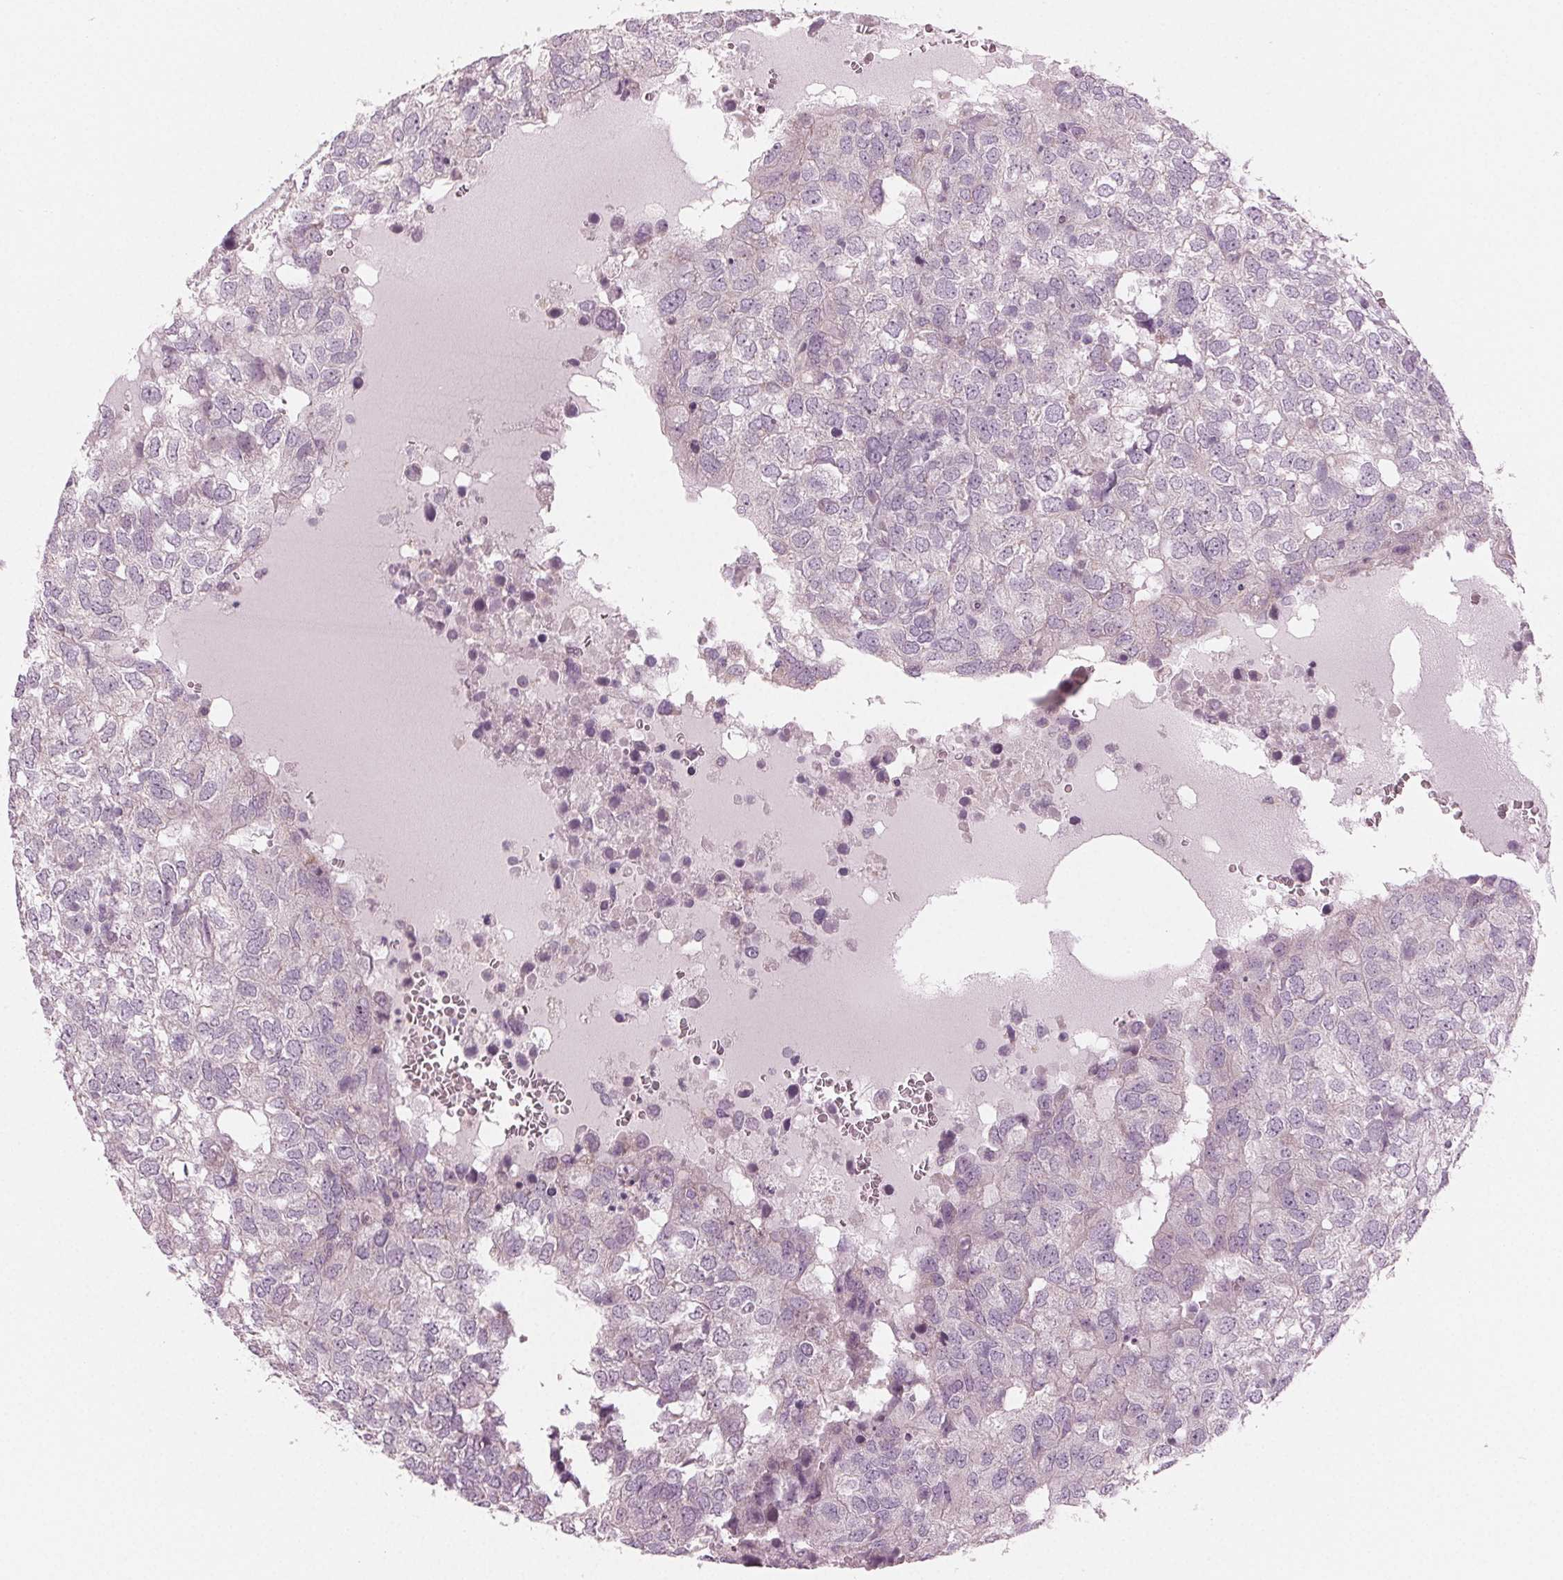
{"staining": {"intensity": "negative", "quantity": "none", "location": "none"}, "tissue": "breast cancer", "cell_type": "Tumor cells", "image_type": "cancer", "snomed": [{"axis": "morphology", "description": "Duct carcinoma"}, {"axis": "topography", "description": "Breast"}], "caption": "IHC histopathology image of breast infiltrating ductal carcinoma stained for a protein (brown), which exhibits no expression in tumor cells. The staining was performed using DAB to visualize the protein expression in brown, while the nuclei were stained in blue with hematoxylin (Magnification: 20x).", "gene": "PRAP1", "patient": {"sex": "female", "age": 30}}